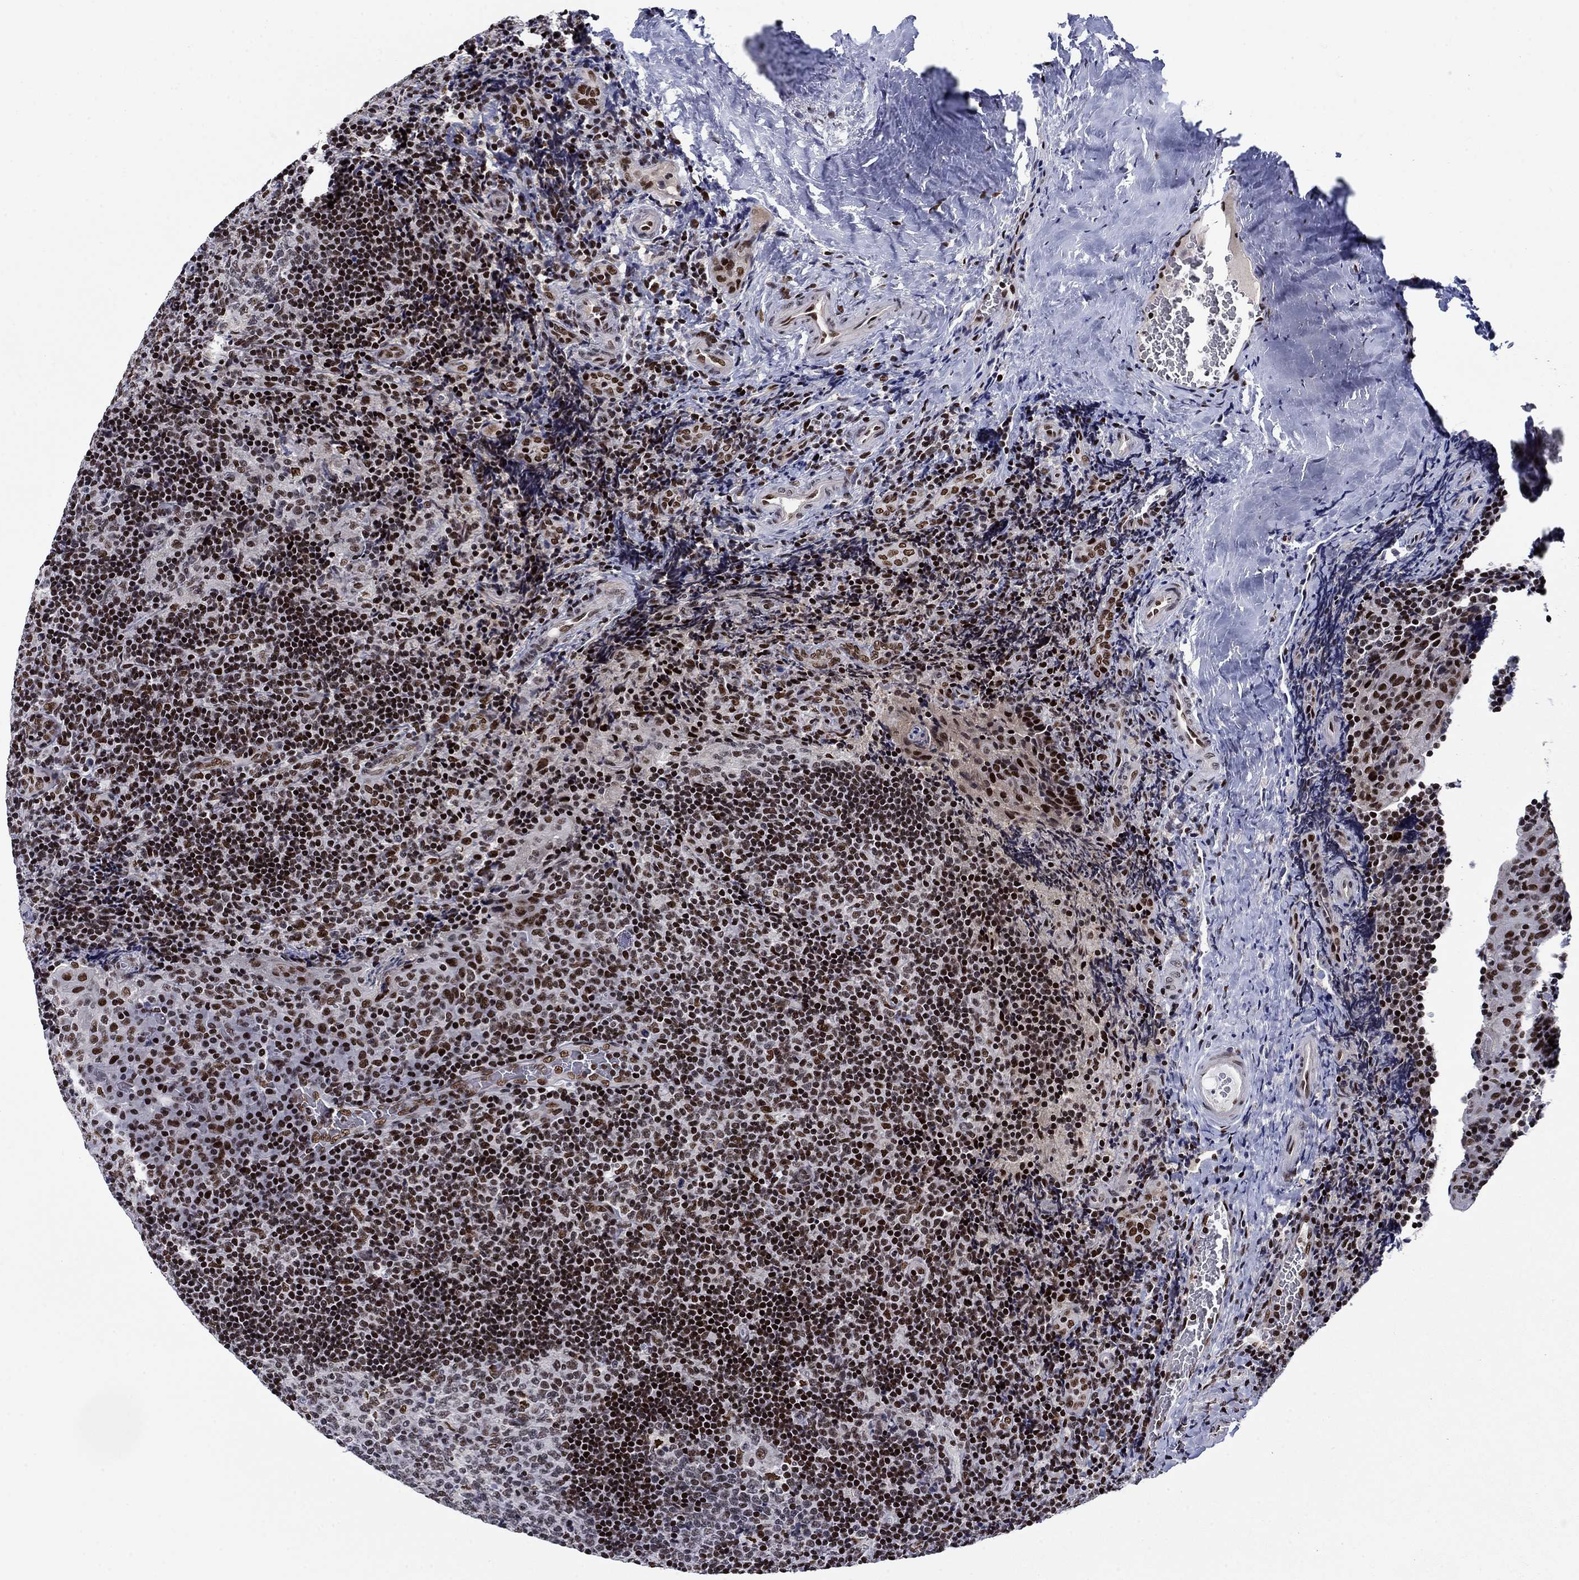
{"staining": {"intensity": "strong", "quantity": "<25%", "location": "nuclear"}, "tissue": "tonsil", "cell_type": "Germinal center cells", "image_type": "normal", "snomed": [{"axis": "morphology", "description": "Normal tissue, NOS"}, {"axis": "topography", "description": "Tonsil"}], "caption": "Immunohistochemical staining of normal human tonsil exhibits strong nuclear protein expression in about <25% of germinal center cells.", "gene": "RPRD1B", "patient": {"sex": "male", "age": 17}}